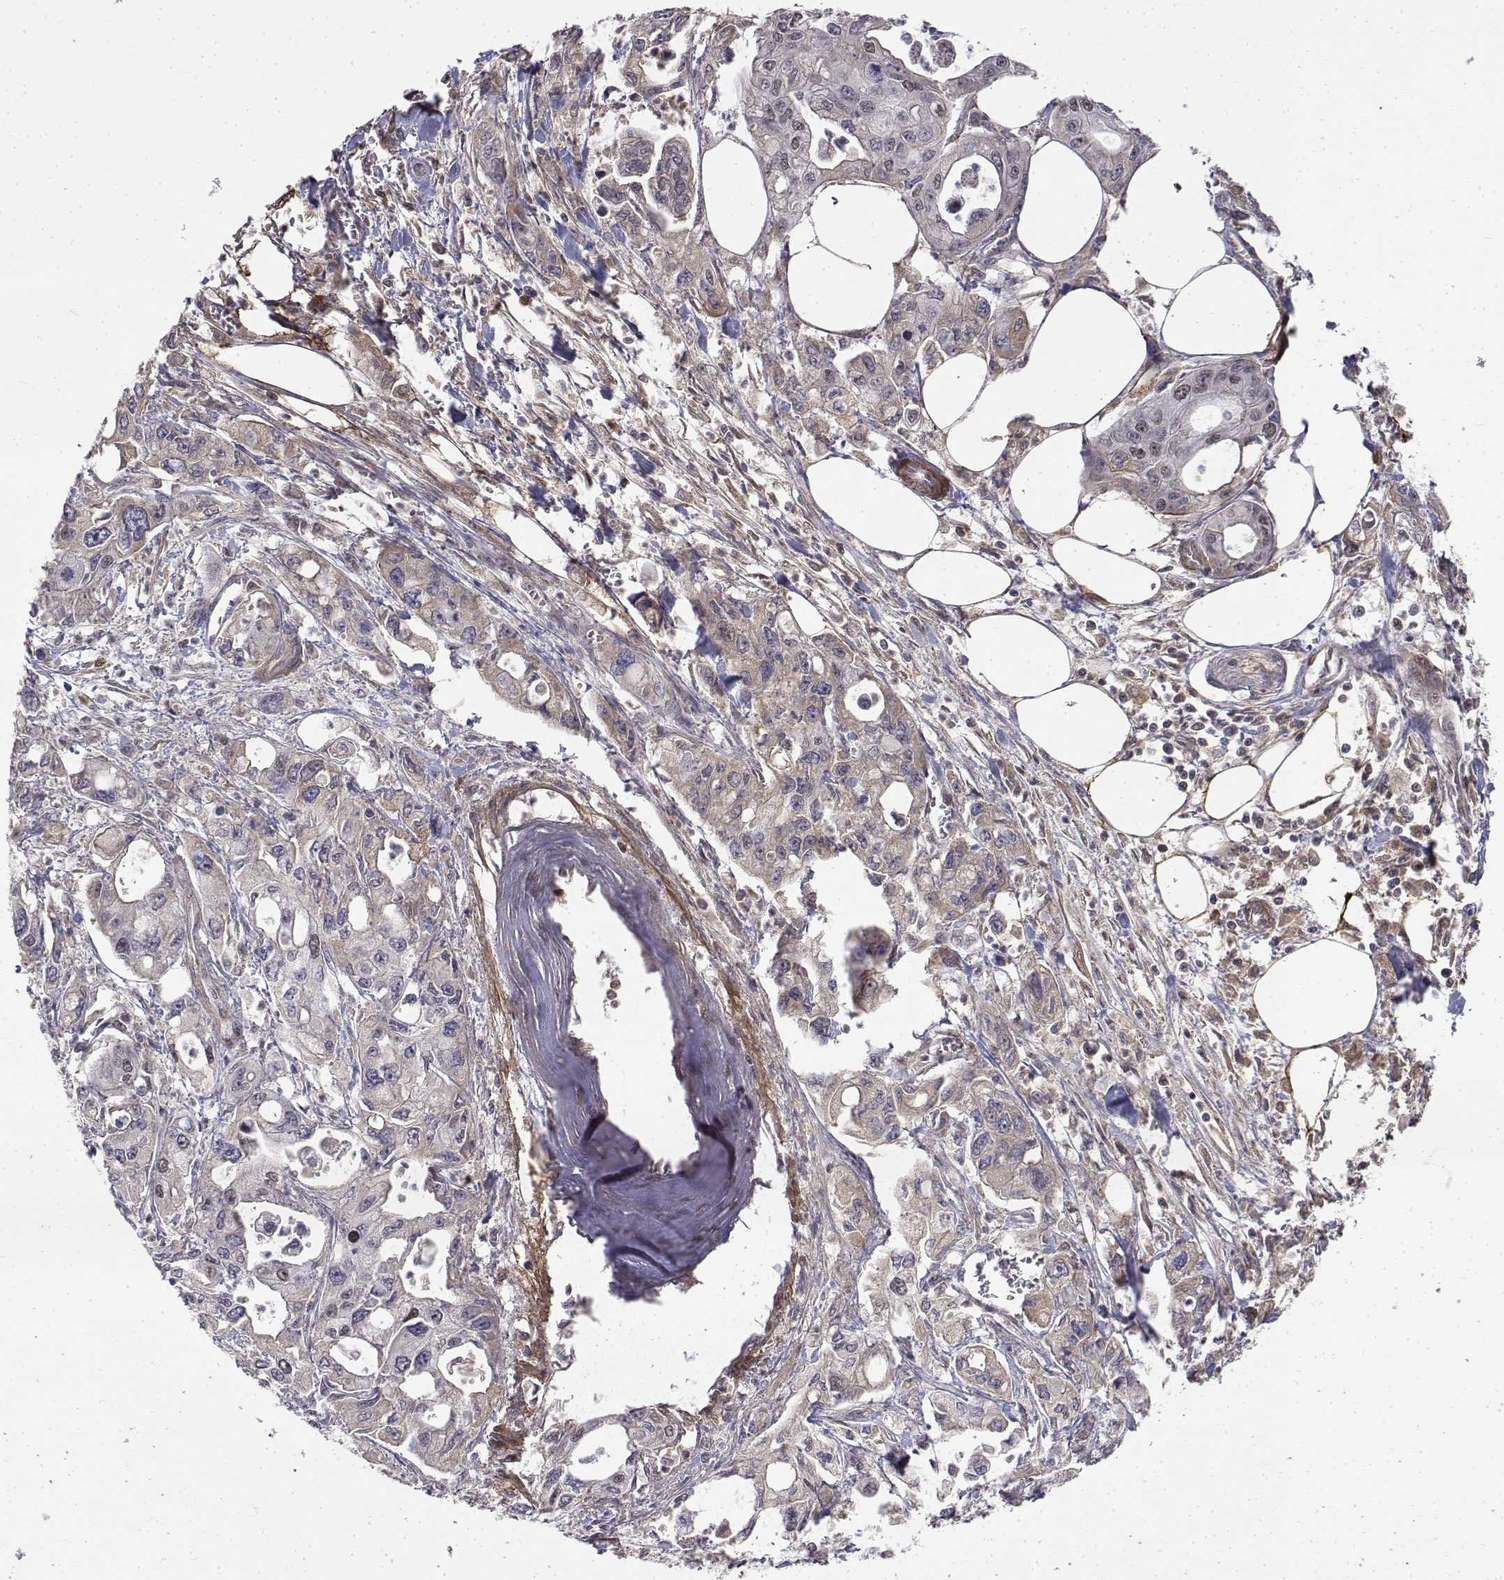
{"staining": {"intensity": "negative", "quantity": "none", "location": "none"}, "tissue": "pancreatic cancer", "cell_type": "Tumor cells", "image_type": "cancer", "snomed": [{"axis": "morphology", "description": "Adenocarcinoma, NOS"}, {"axis": "topography", "description": "Pancreas"}], "caption": "This photomicrograph is of pancreatic adenocarcinoma stained with immunohistochemistry to label a protein in brown with the nuclei are counter-stained blue. There is no expression in tumor cells. The staining was performed using DAB to visualize the protein expression in brown, while the nuclei were stained in blue with hematoxylin (Magnification: 20x).", "gene": "ITGA7", "patient": {"sex": "male", "age": 70}}